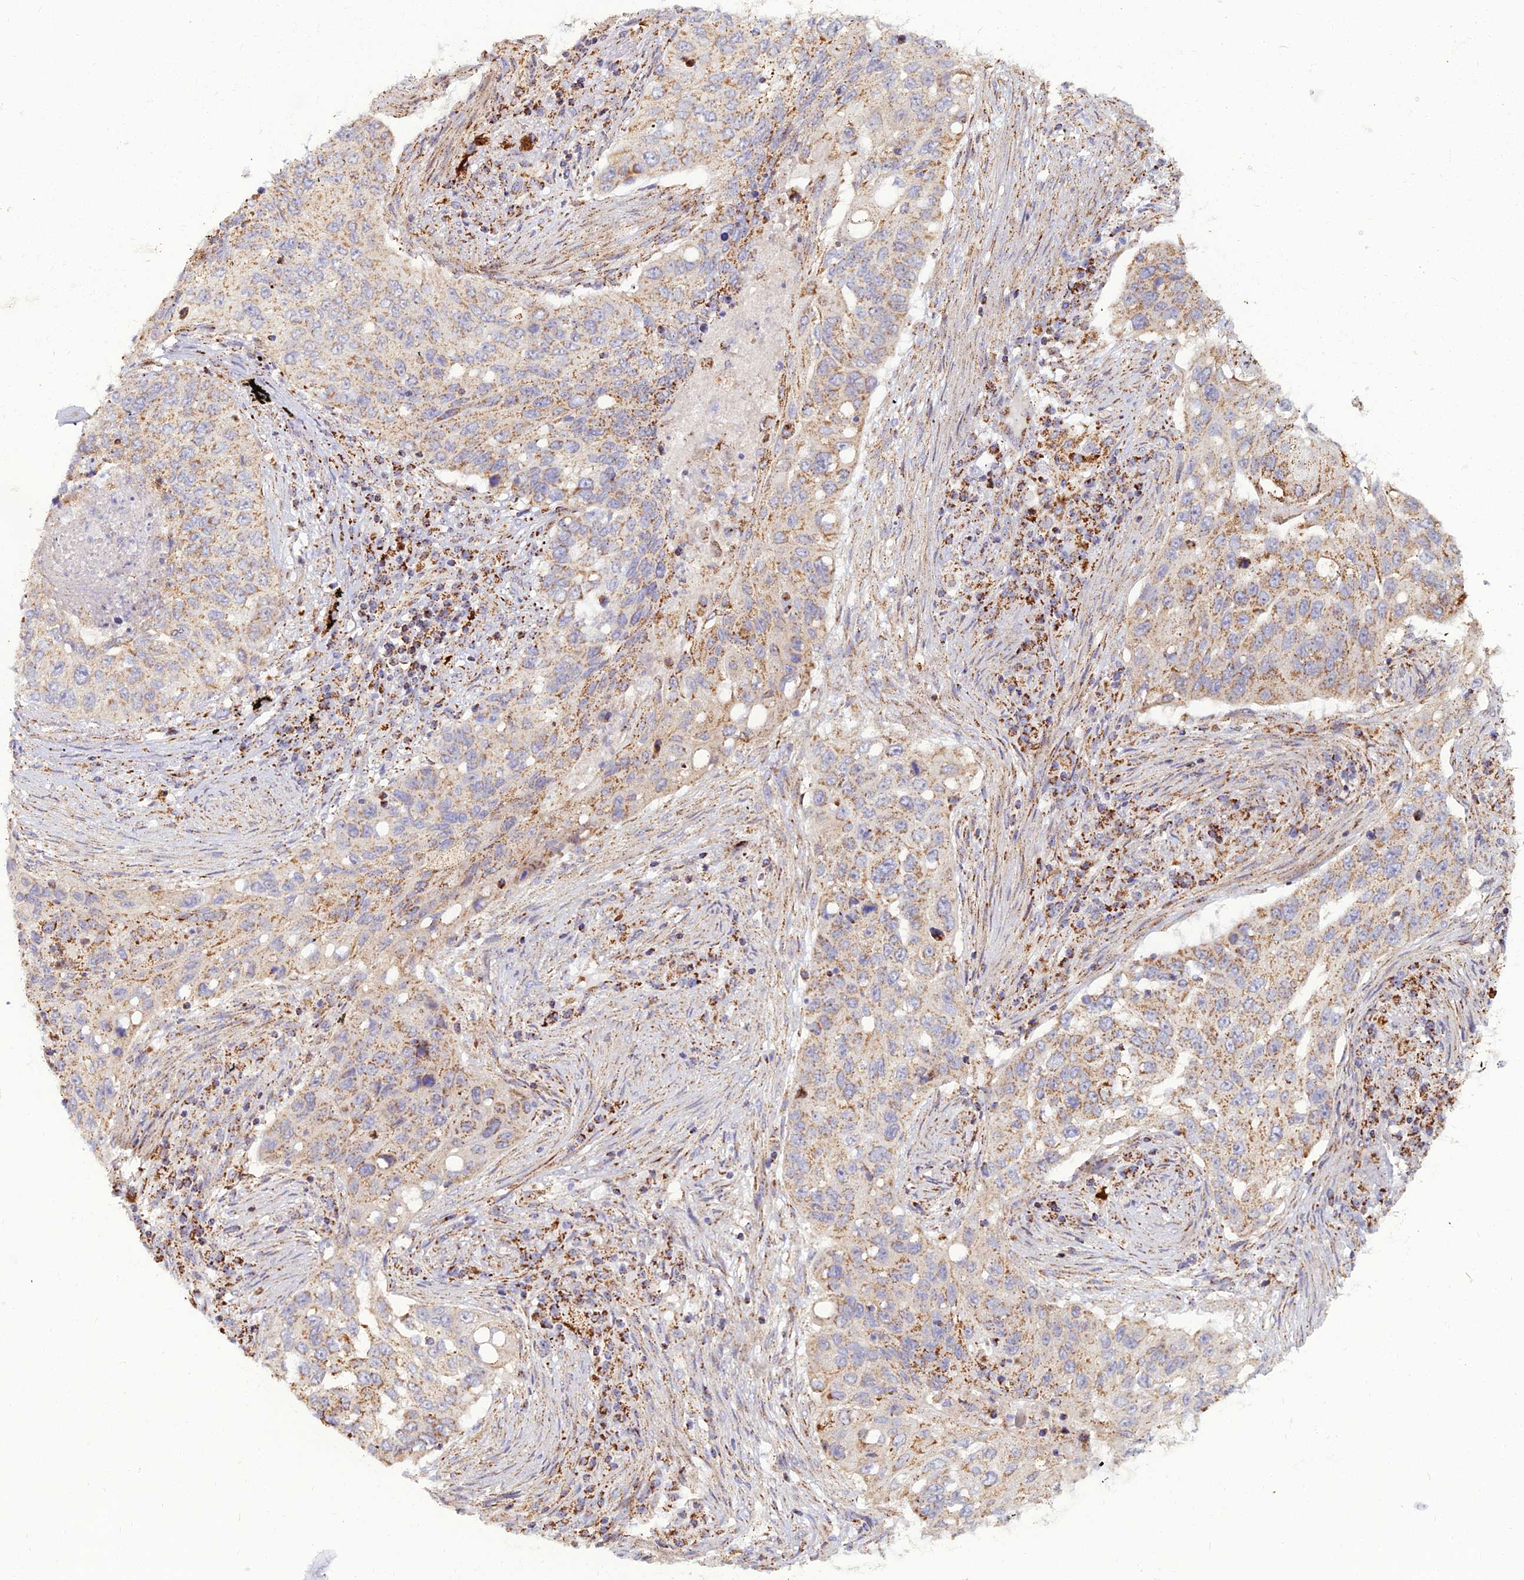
{"staining": {"intensity": "moderate", "quantity": ">75%", "location": "cytoplasmic/membranous"}, "tissue": "lung cancer", "cell_type": "Tumor cells", "image_type": "cancer", "snomed": [{"axis": "morphology", "description": "Squamous cell carcinoma, NOS"}, {"axis": "topography", "description": "Lung"}], "caption": "A high-resolution photomicrograph shows IHC staining of squamous cell carcinoma (lung), which demonstrates moderate cytoplasmic/membranous expression in approximately >75% of tumor cells.", "gene": "SLC35F4", "patient": {"sex": "female", "age": 63}}